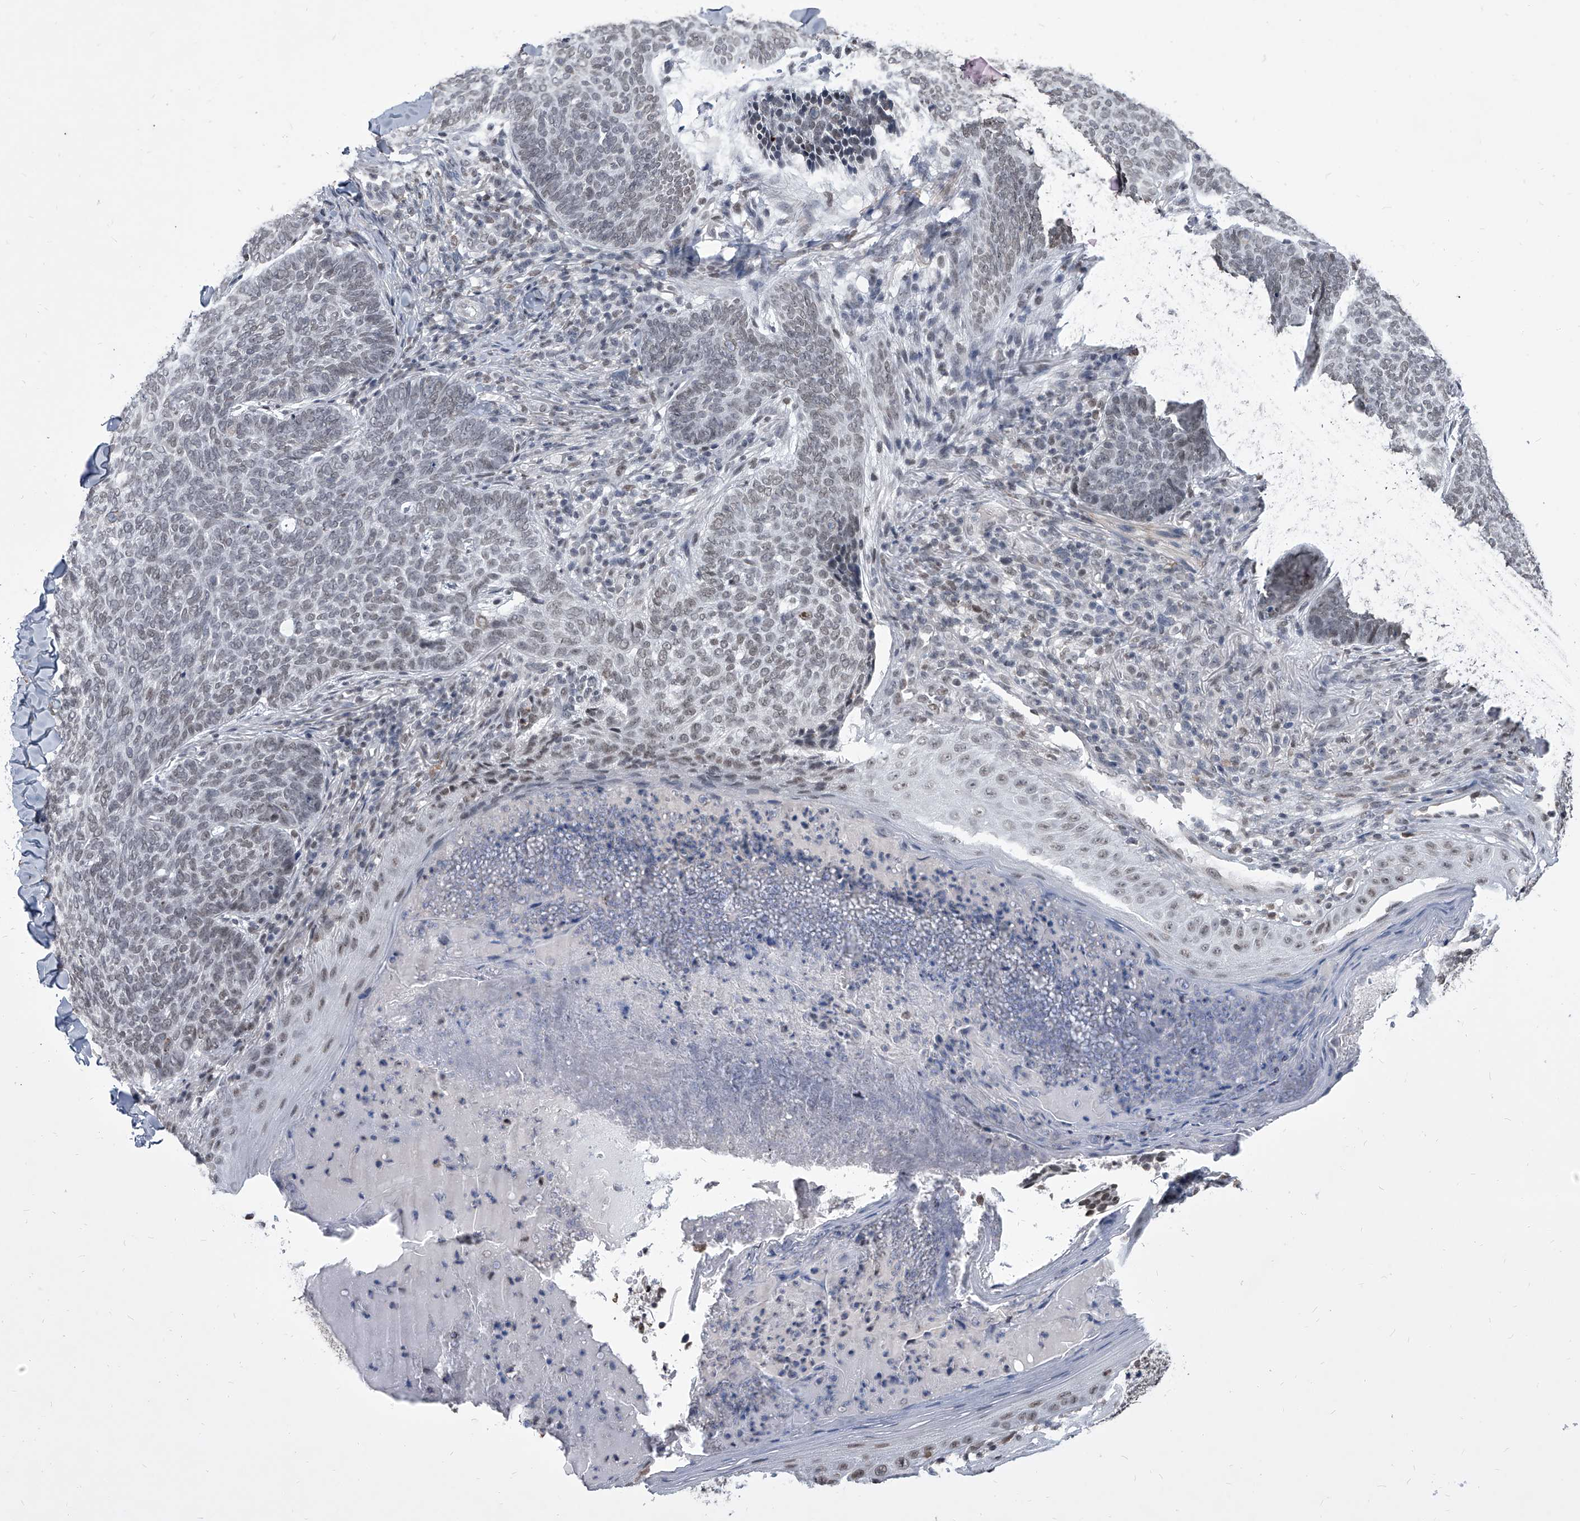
{"staining": {"intensity": "weak", "quantity": "<25%", "location": "nuclear"}, "tissue": "skin cancer", "cell_type": "Tumor cells", "image_type": "cancer", "snomed": [{"axis": "morphology", "description": "Normal tissue, NOS"}, {"axis": "morphology", "description": "Basal cell carcinoma"}, {"axis": "topography", "description": "Skin"}], "caption": "IHC micrograph of neoplastic tissue: human basal cell carcinoma (skin) stained with DAB (3,3'-diaminobenzidine) exhibits no significant protein staining in tumor cells. Nuclei are stained in blue.", "gene": "PPIL4", "patient": {"sex": "male", "age": 50}}